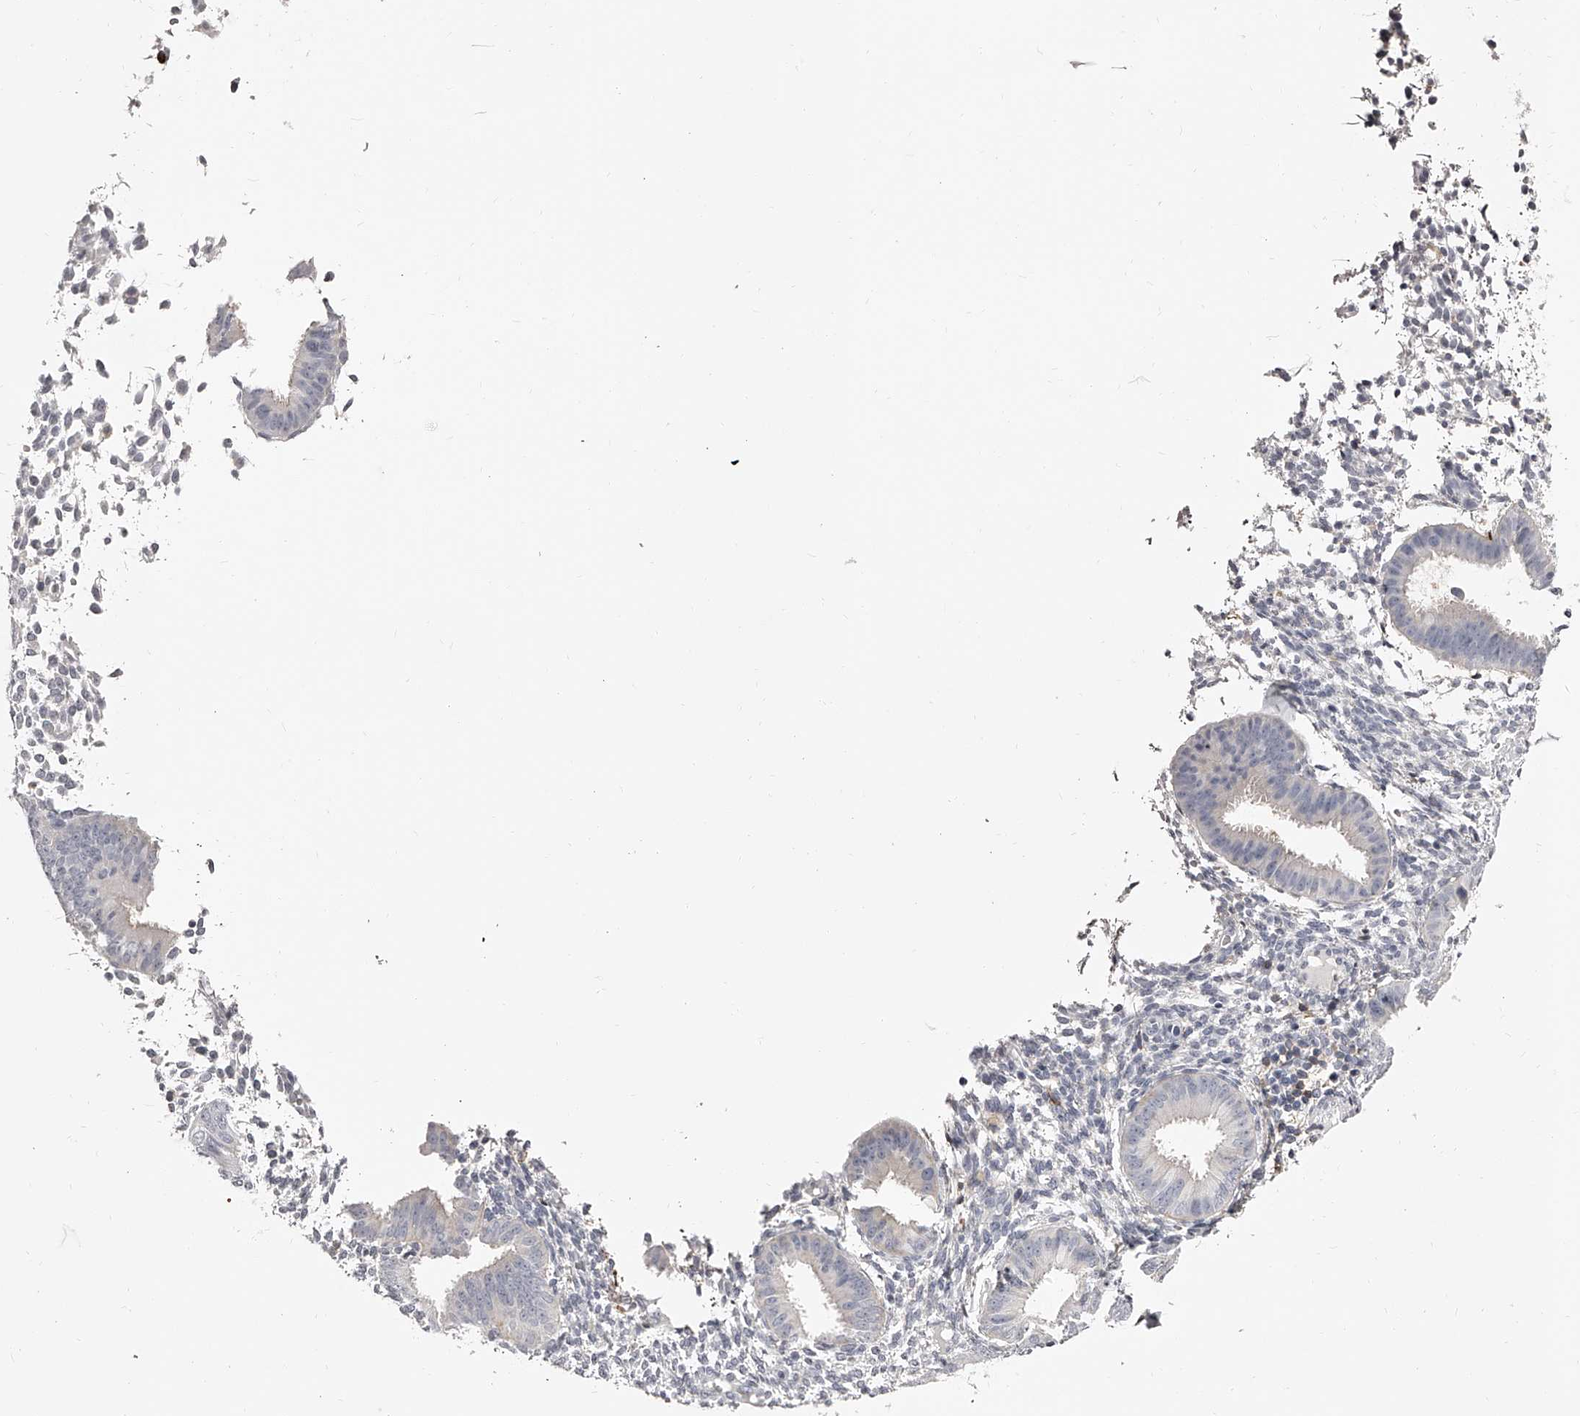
{"staining": {"intensity": "negative", "quantity": "none", "location": "none"}, "tissue": "endometrium", "cell_type": "Cells in endometrial stroma", "image_type": "normal", "snomed": [{"axis": "morphology", "description": "Normal tissue, NOS"}, {"axis": "topography", "description": "Uterus"}, {"axis": "topography", "description": "Endometrium"}], "caption": "Micrograph shows no protein expression in cells in endometrial stroma of unremarkable endometrium. The staining is performed using DAB brown chromogen with nuclei counter-stained in using hematoxylin.", "gene": "PACSIN1", "patient": {"sex": "female", "age": 48}}